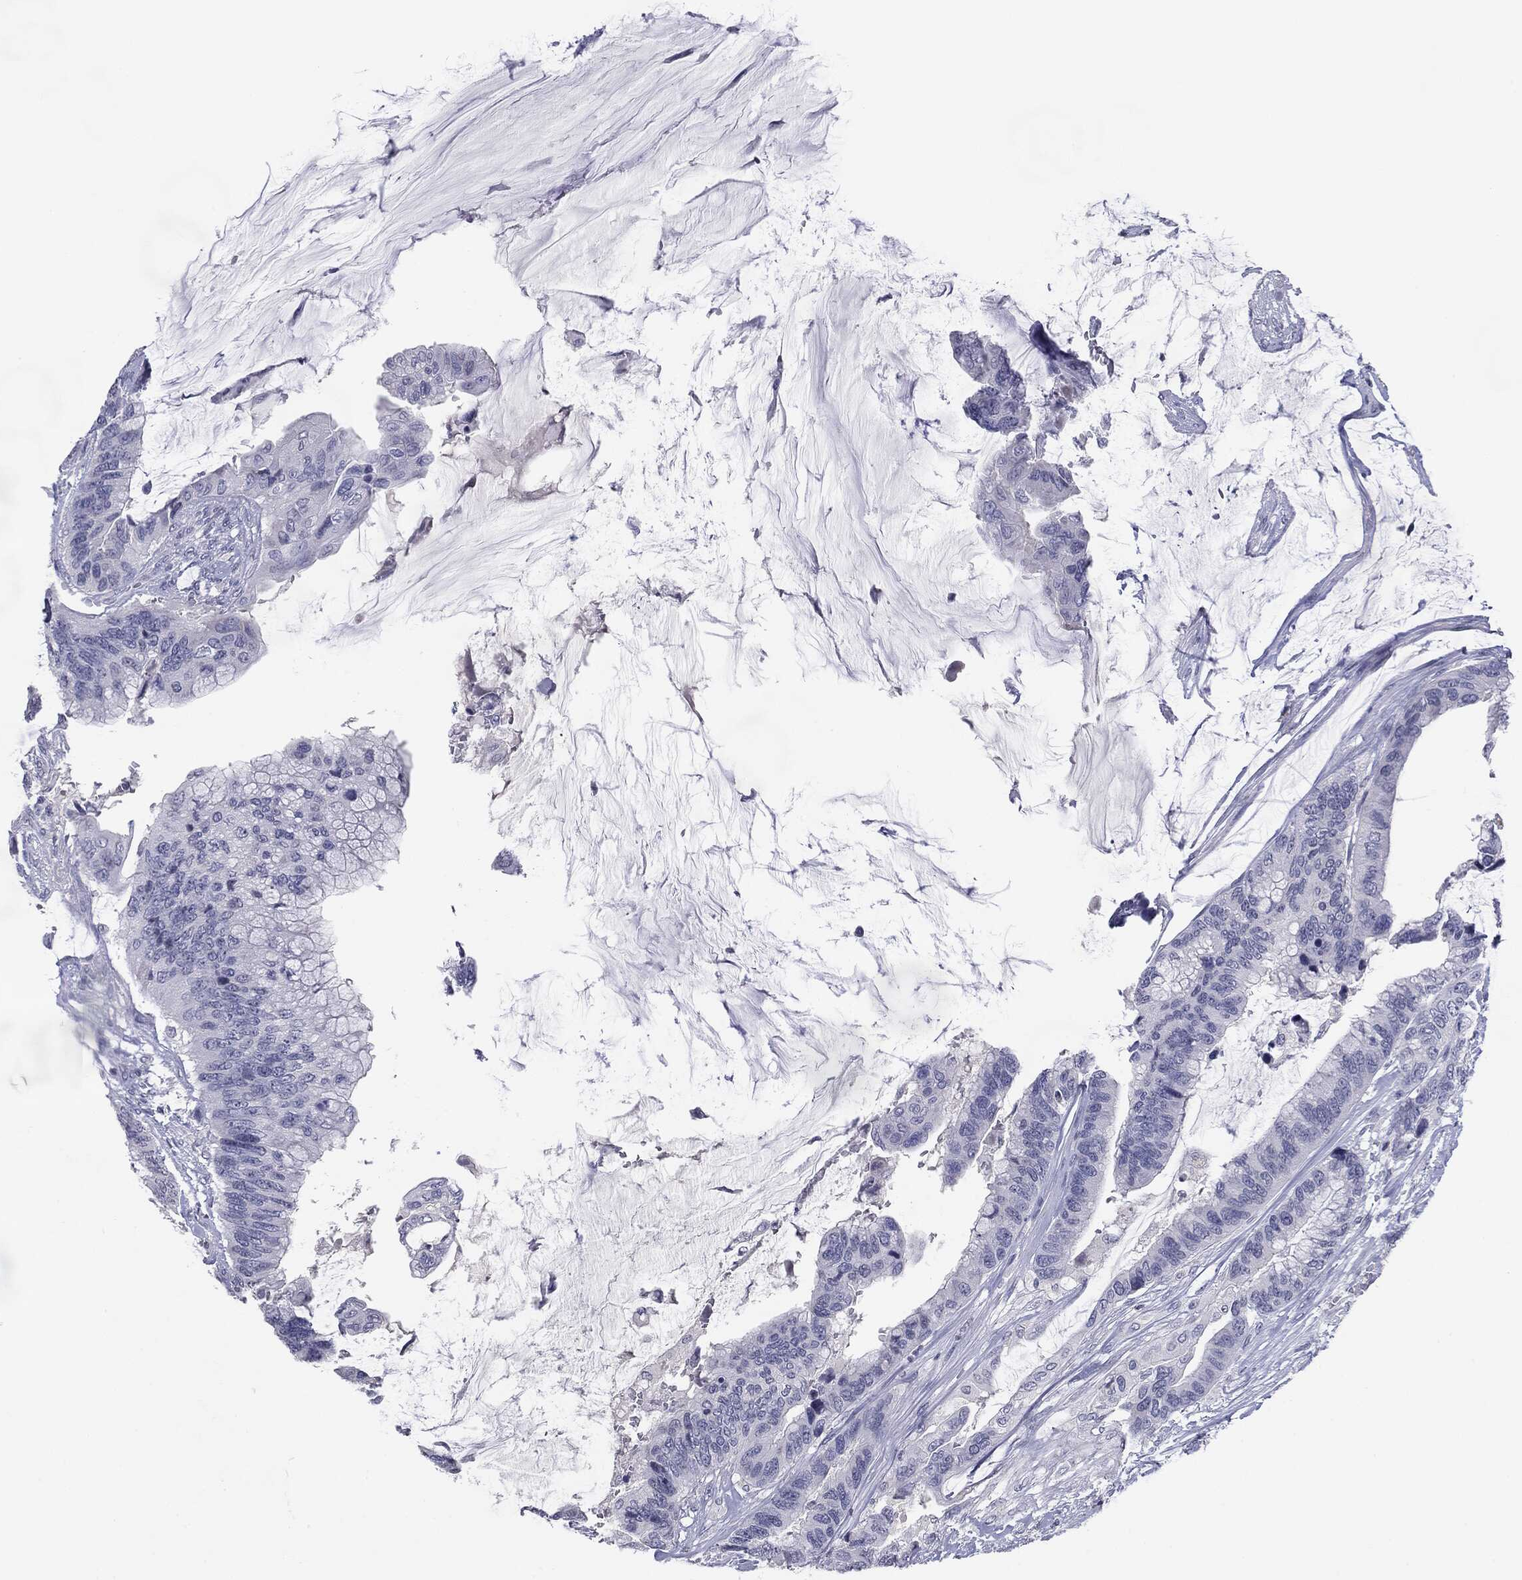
{"staining": {"intensity": "negative", "quantity": "none", "location": "none"}, "tissue": "colorectal cancer", "cell_type": "Tumor cells", "image_type": "cancer", "snomed": [{"axis": "morphology", "description": "Adenocarcinoma, NOS"}, {"axis": "topography", "description": "Rectum"}], "caption": "IHC of human adenocarcinoma (colorectal) reveals no staining in tumor cells.", "gene": "SERPINB4", "patient": {"sex": "female", "age": 59}}